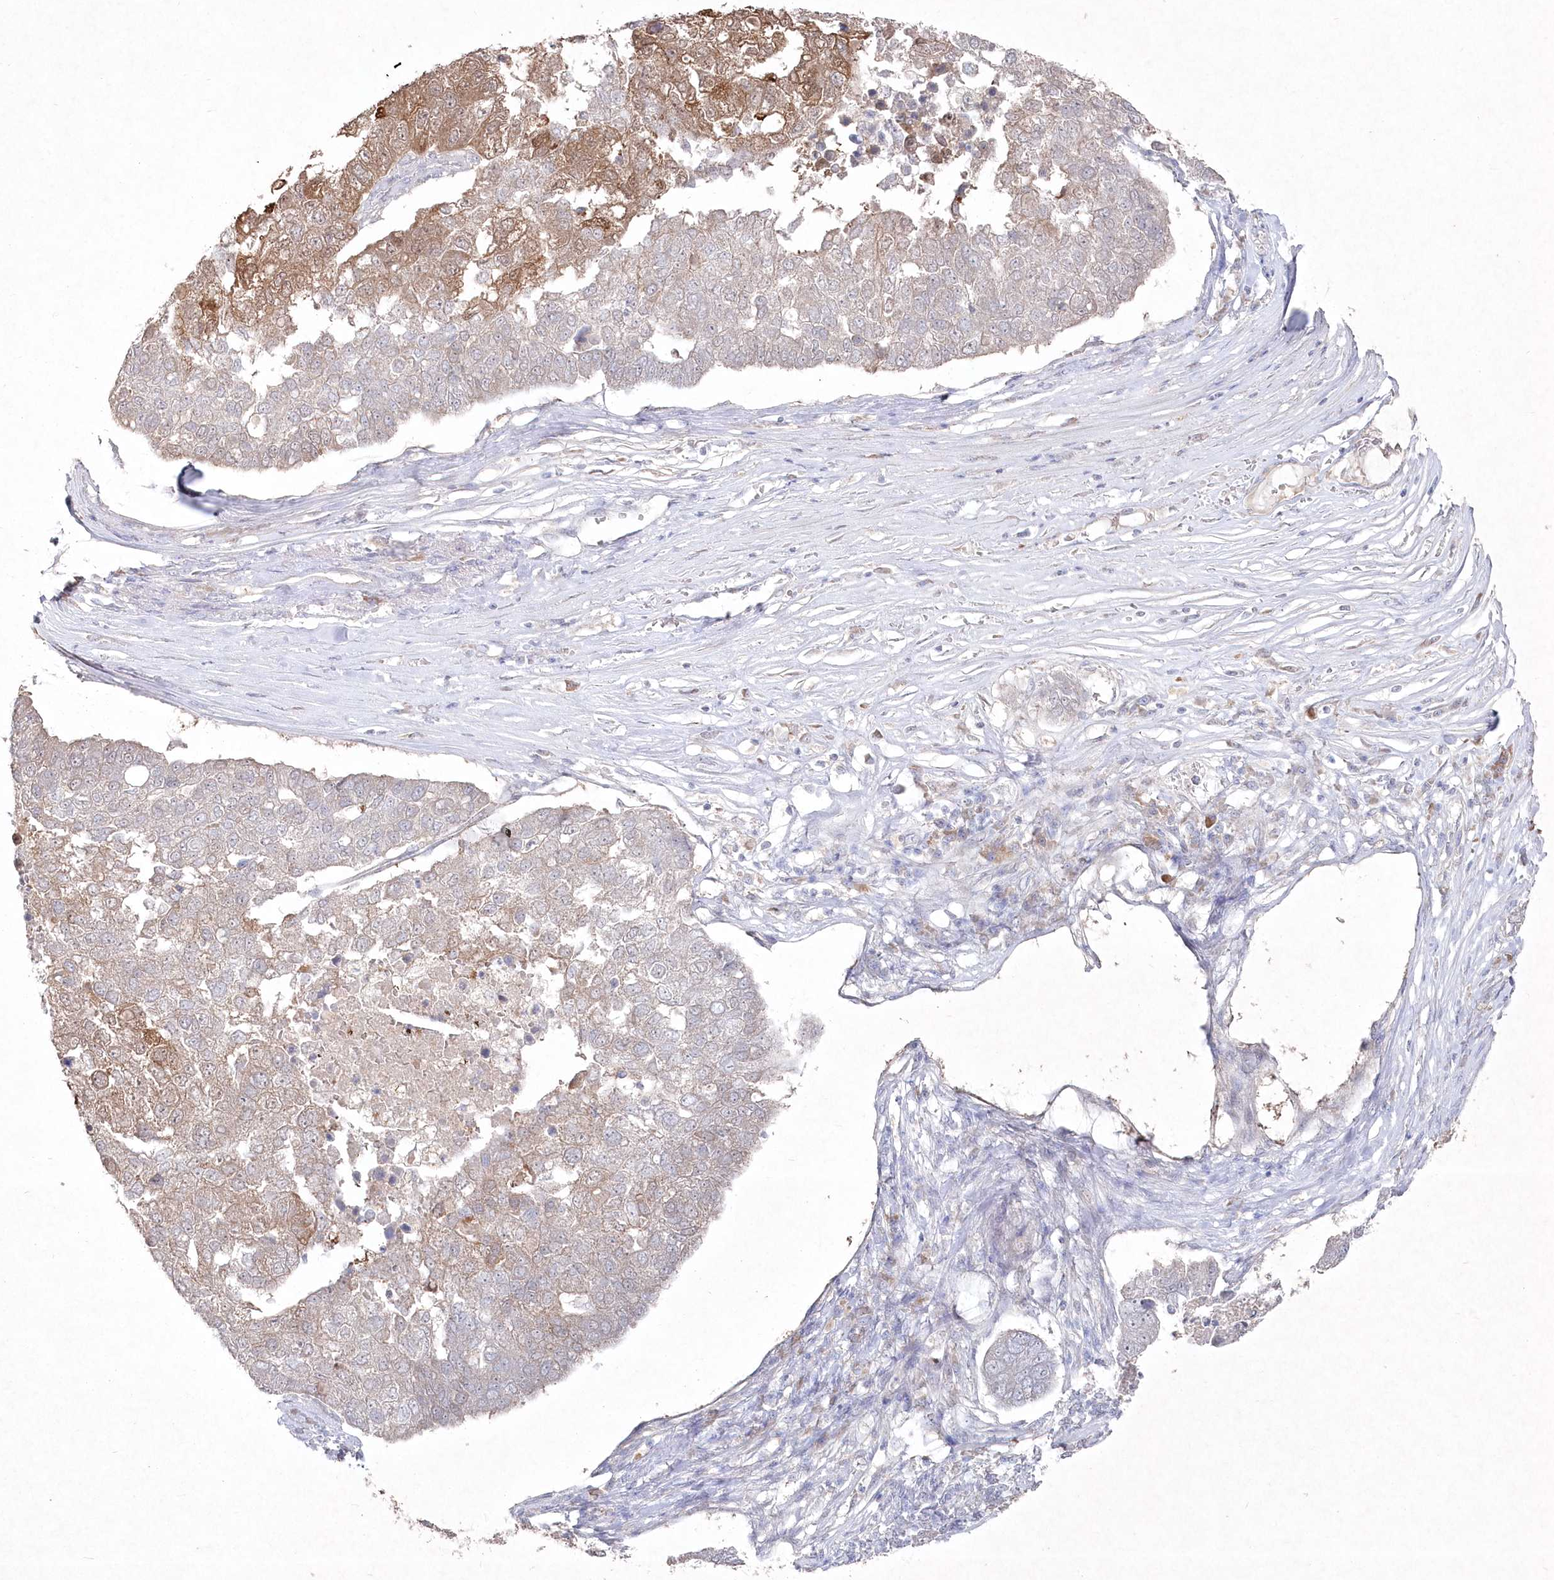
{"staining": {"intensity": "moderate", "quantity": "<25%", "location": "cytoplasmic/membranous"}, "tissue": "pancreatic cancer", "cell_type": "Tumor cells", "image_type": "cancer", "snomed": [{"axis": "morphology", "description": "Adenocarcinoma, NOS"}, {"axis": "topography", "description": "Pancreas"}], "caption": "This micrograph reveals pancreatic cancer (adenocarcinoma) stained with immunohistochemistry (IHC) to label a protein in brown. The cytoplasmic/membranous of tumor cells show moderate positivity for the protein. Nuclei are counter-stained blue.", "gene": "TGFBRAP1", "patient": {"sex": "female", "age": 61}}